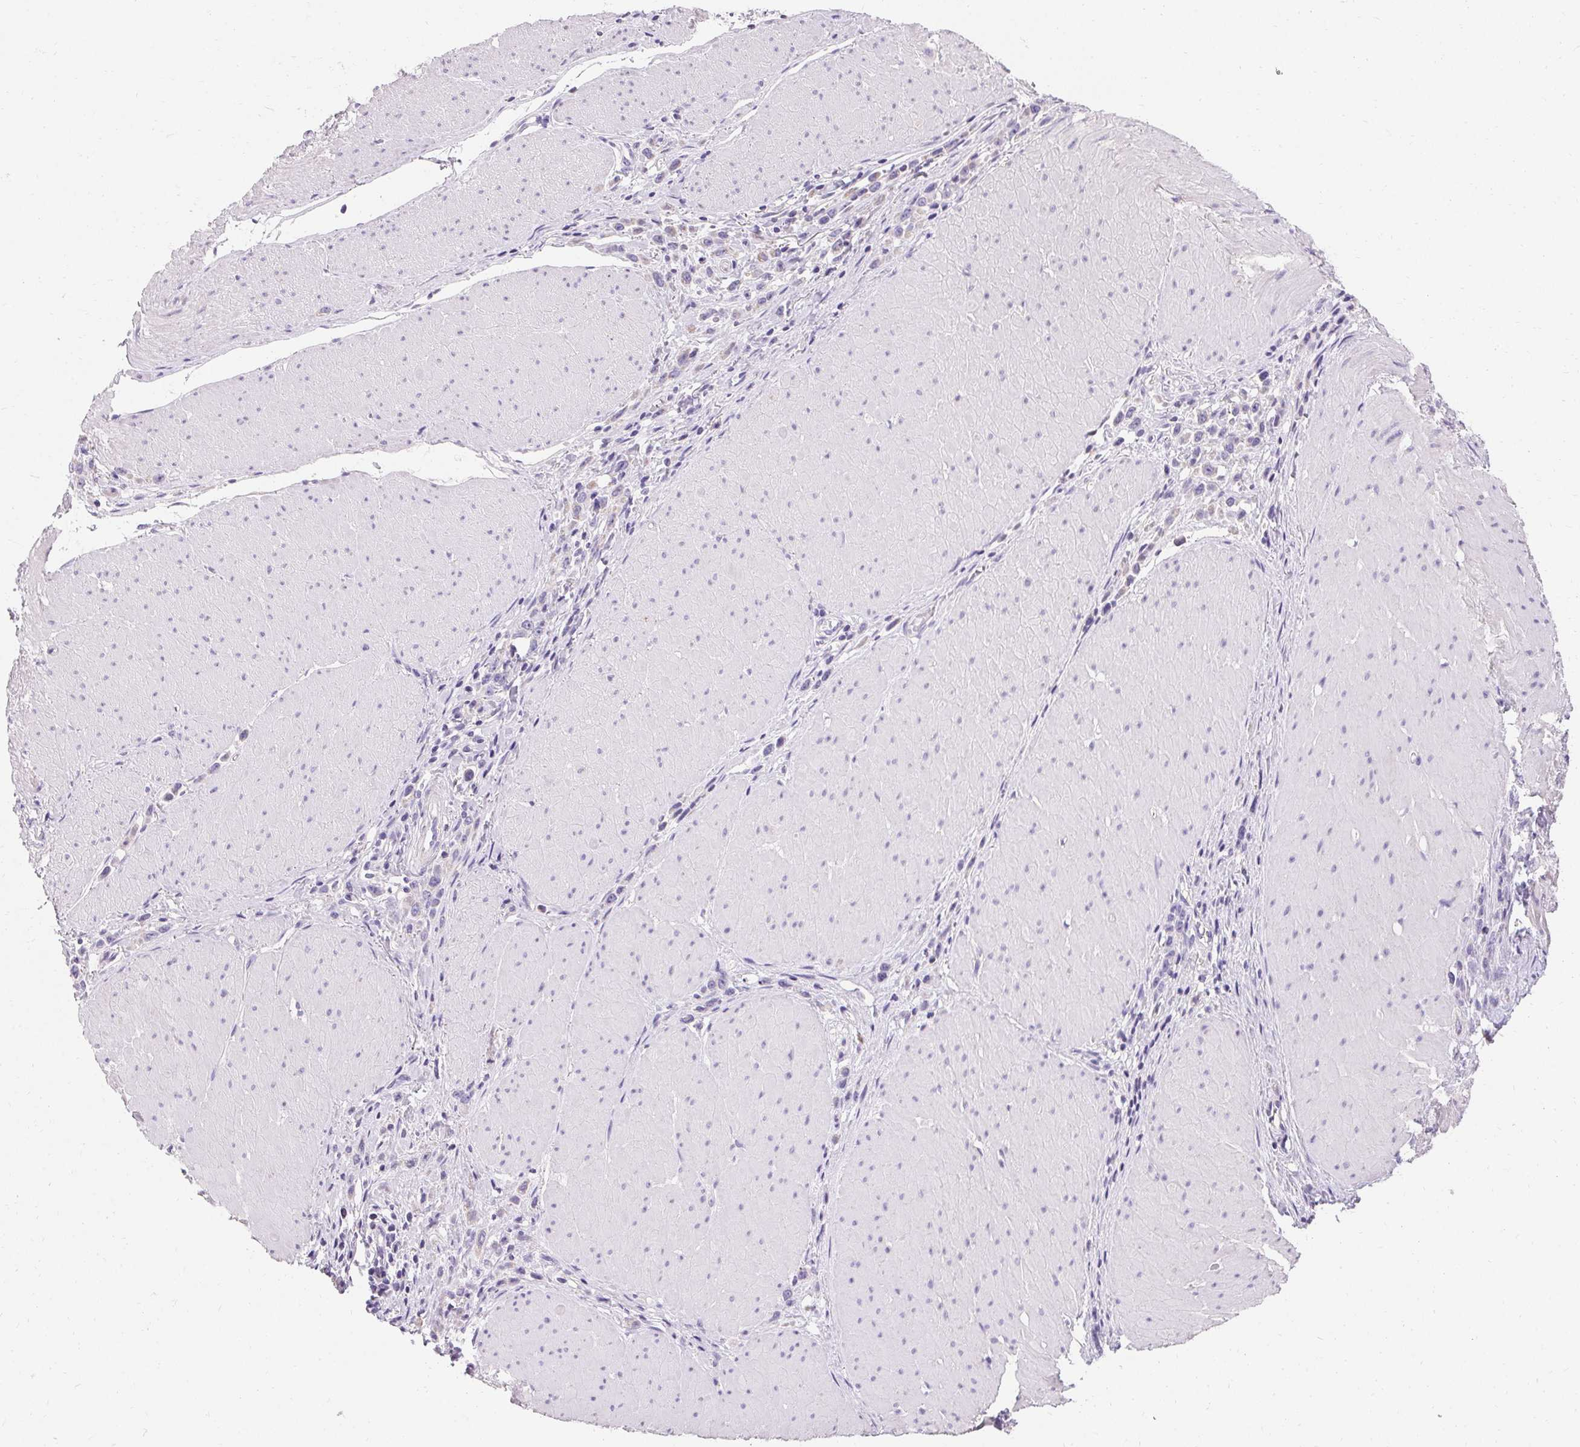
{"staining": {"intensity": "negative", "quantity": "none", "location": "none"}, "tissue": "stomach cancer", "cell_type": "Tumor cells", "image_type": "cancer", "snomed": [{"axis": "morphology", "description": "Adenocarcinoma, NOS"}, {"axis": "topography", "description": "Stomach"}], "caption": "Immunohistochemical staining of human stomach cancer (adenocarcinoma) reveals no significant expression in tumor cells.", "gene": "ASGR2", "patient": {"sex": "male", "age": 47}}